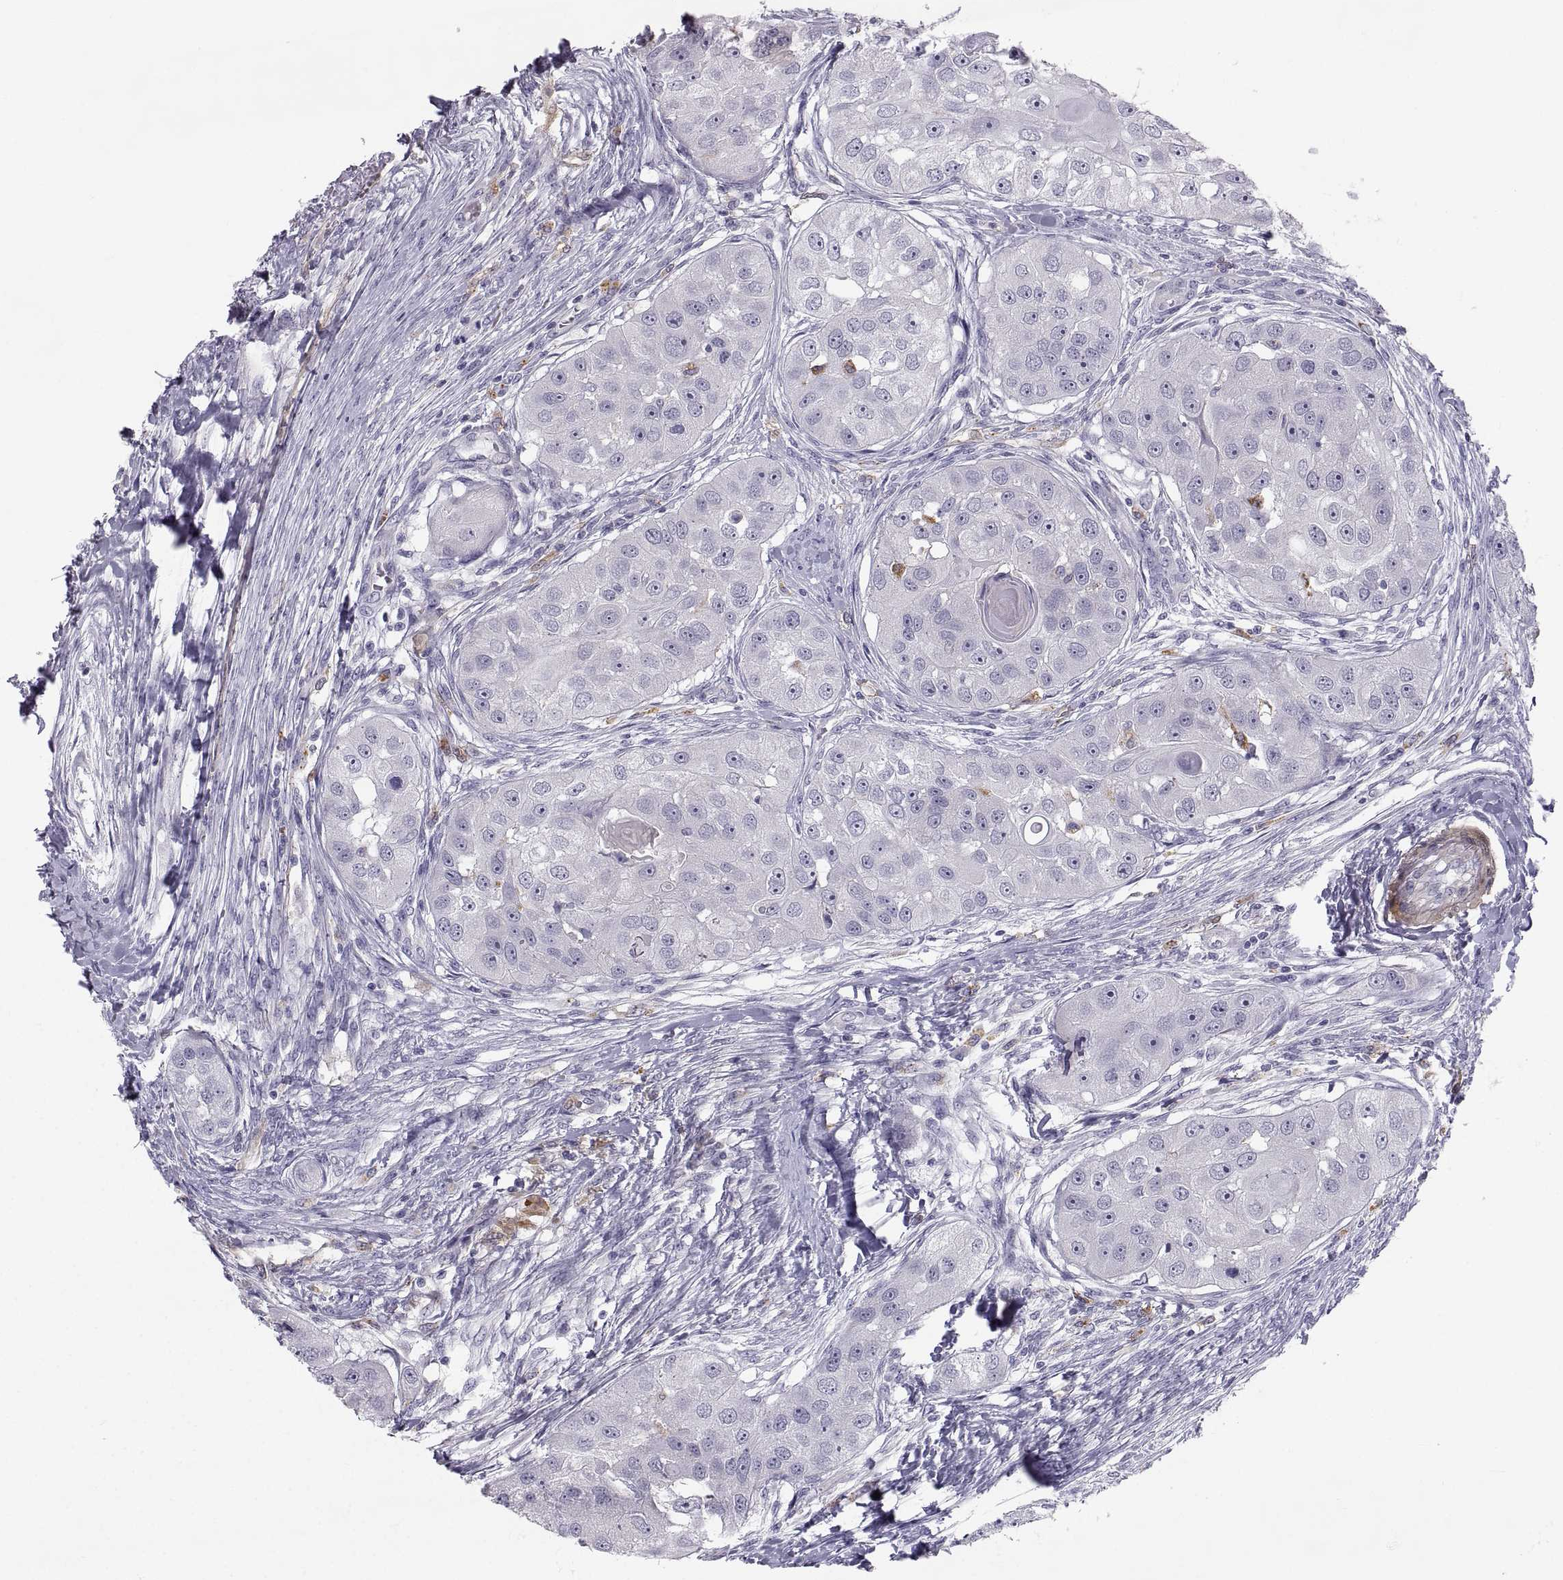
{"staining": {"intensity": "negative", "quantity": "none", "location": "none"}, "tissue": "head and neck cancer", "cell_type": "Tumor cells", "image_type": "cancer", "snomed": [{"axis": "morphology", "description": "Squamous cell carcinoma, NOS"}, {"axis": "topography", "description": "Head-Neck"}], "caption": "The histopathology image exhibits no staining of tumor cells in head and neck squamous cell carcinoma.", "gene": "PGM5", "patient": {"sex": "male", "age": 51}}